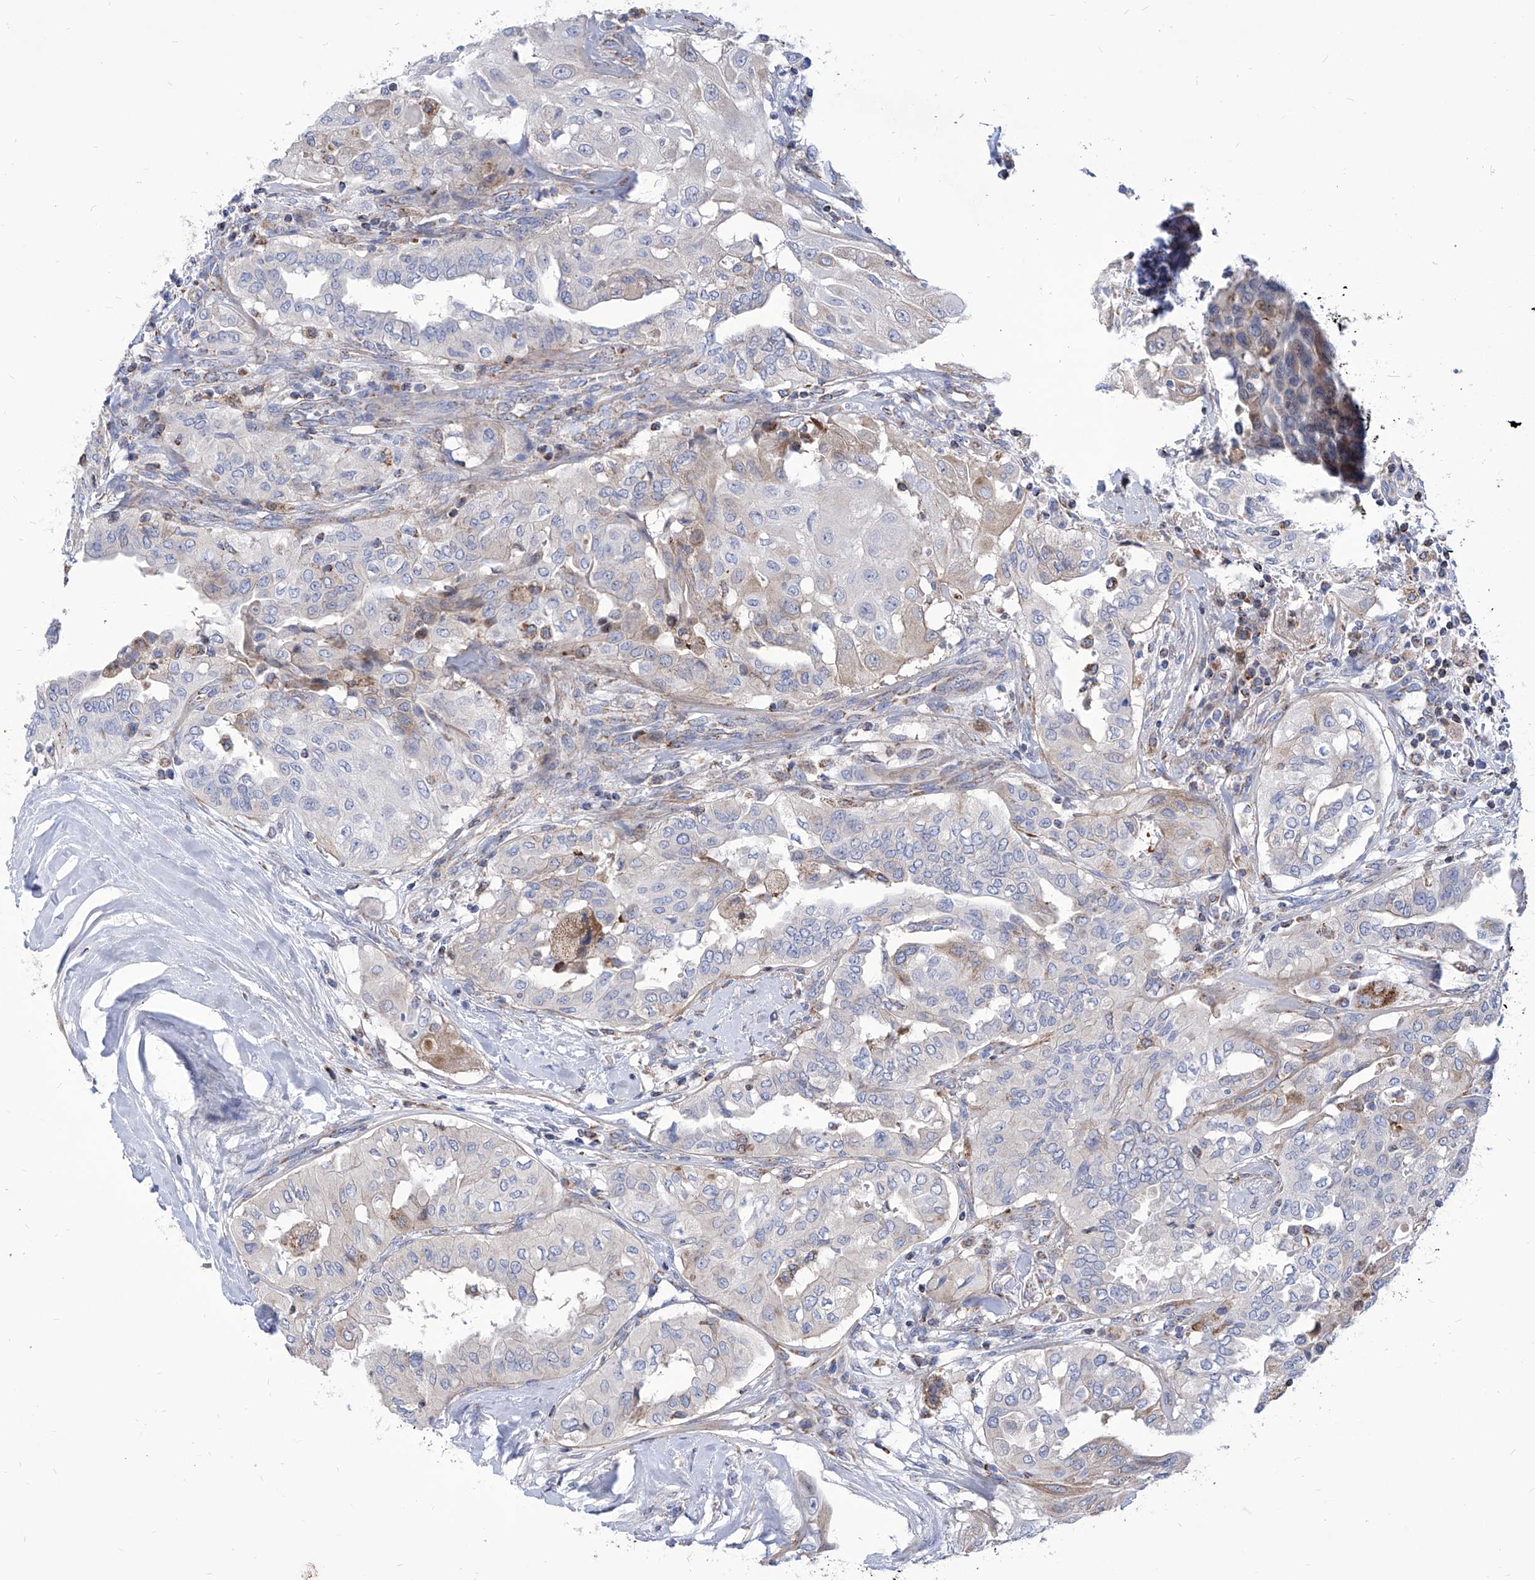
{"staining": {"intensity": "negative", "quantity": "none", "location": "none"}, "tissue": "thyroid cancer", "cell_type": "Tumor cells", "image_type": "cancer", "snomed": [{"axis": "morphology", "description": "Papillary adenocarcinoma, NOS"}, {"axis": "topography", "description": "Thyroid gland"}], "caption": "The photomicrograph displays no staining of tumor cells in papillary adenocarcinoma (thyroid).", "gene": "SRBD1", "patient": {"sex": "female", "age": 59}}